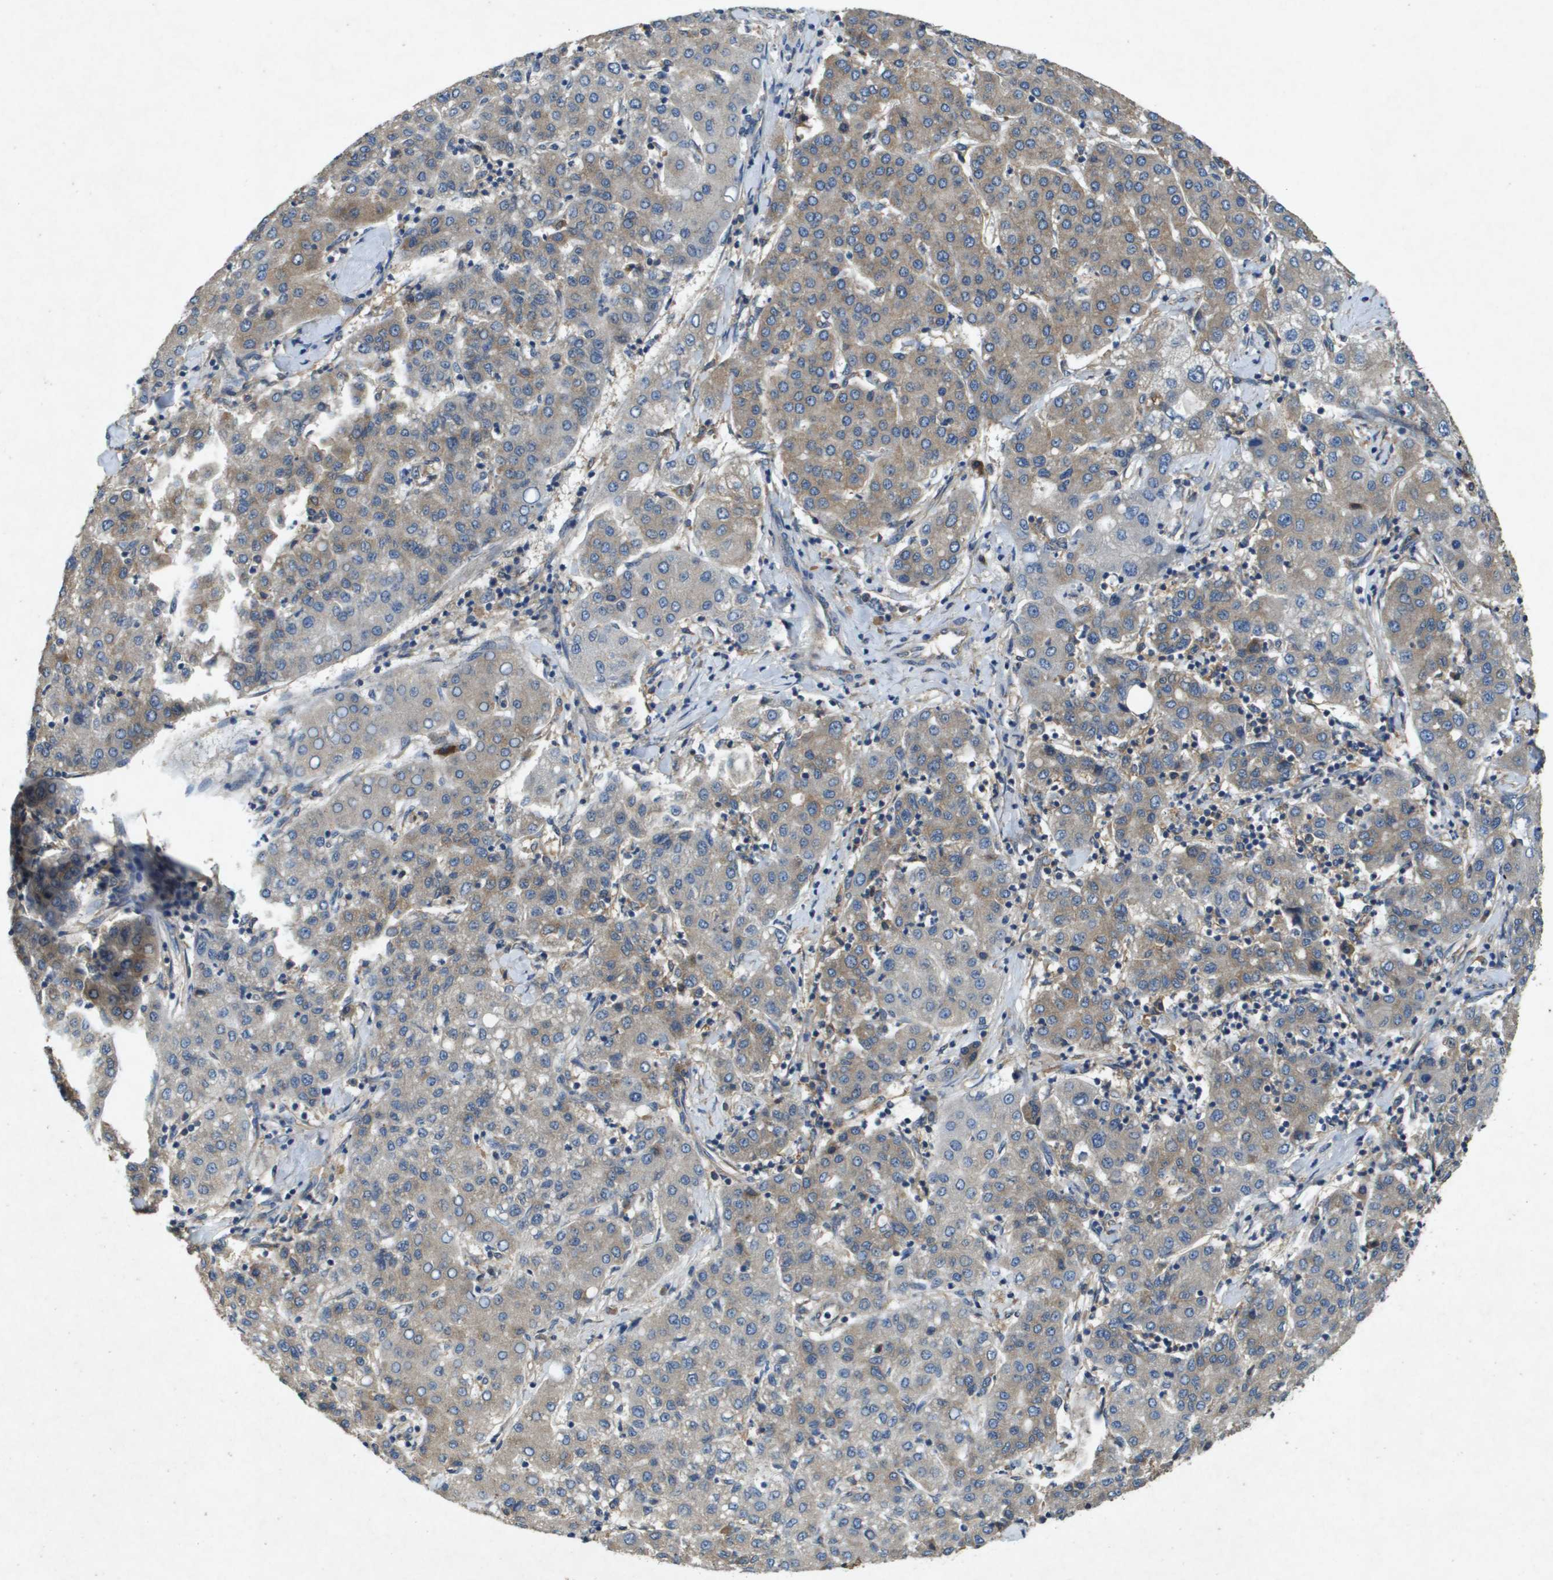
{"staining": {"intensity": "weak", "quantity": "25%-75%", "location": "cytoplasmic/membranous"}, "tissue": "liver cancer", "cell_type": "Tumor cells", "image_type": "cancer", "snomed": [{"axis": "morphology", "description": "Carcinoma, Hepatocellular, NOS"}, {"axis": "topography", "description": "Liver"}], "caption": "IHC of liver hepatocellular carcinoma reveals low levels of weak cytoplasmic/membranous expression in approximately 25%-75% of tumor cells.", "gene": "PTPRT", "patient": {"sex": "male", "age": 65}}